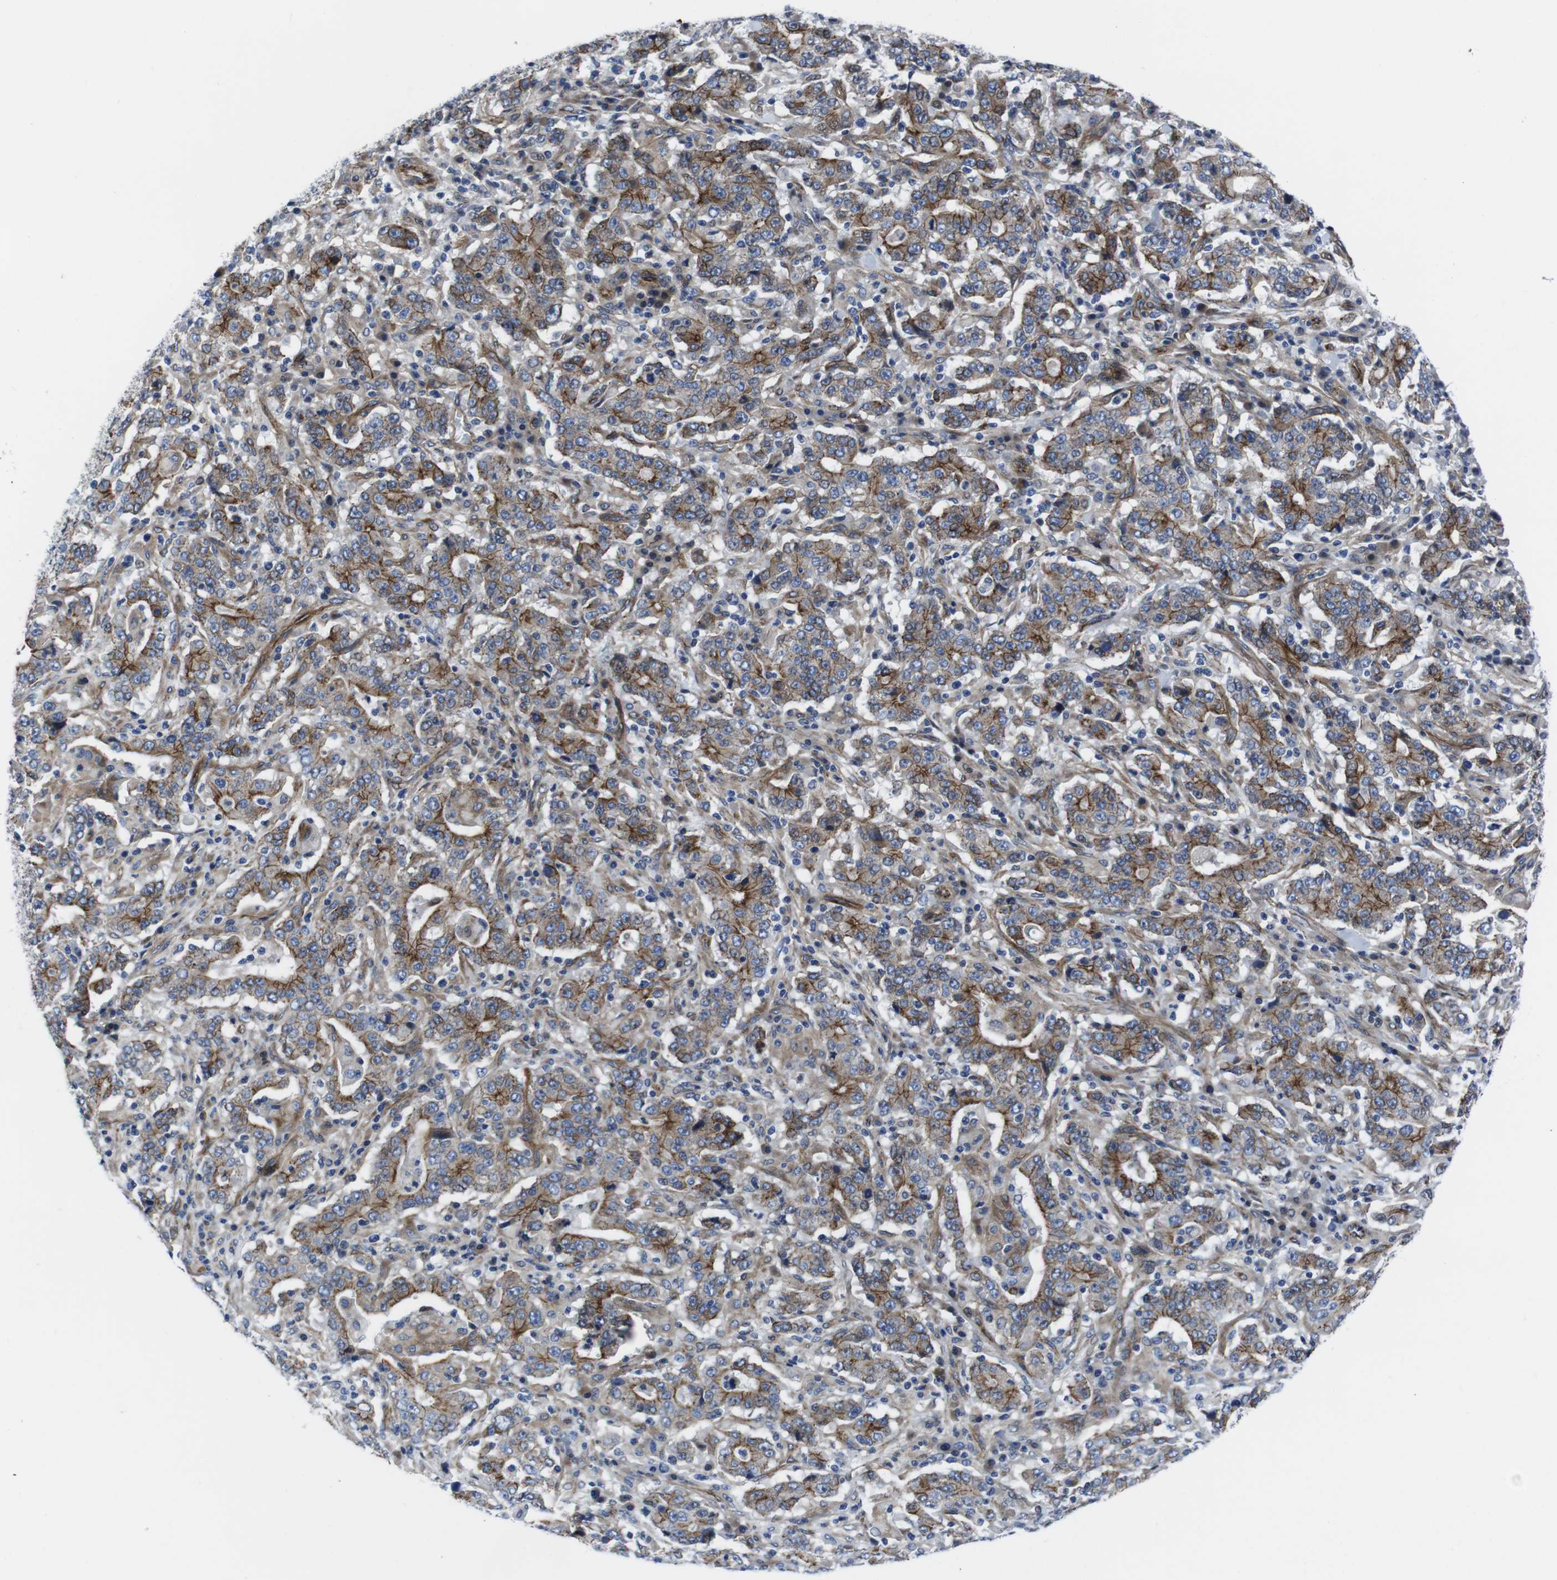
{"staining": {"intensity": "moderate", "quantity": ">75%", "location": "cytoplasmic/membranous"}, "tissue": "stomach cancer", "cell_type": "Tumor cells", "image_type": "cancer", "snomed": [{"axis": "morphology", "description": "Normal tissue, NOS"}, {"axis": "morphology", "description": "Adenocarcinoma, NOS"}, {"axis": "topography", "description": "Stomach, upper"}, {"axis": "topography", "description": "Stomach"}], "caption": "Tumor cells demonstrate medium levels of moderate cytoplasmic/membranous staining in approximately >75% of cells in adenocarcinoma (stomach).", "gene": "NUMB", "patient": {"sex": "male", "age": 59}}